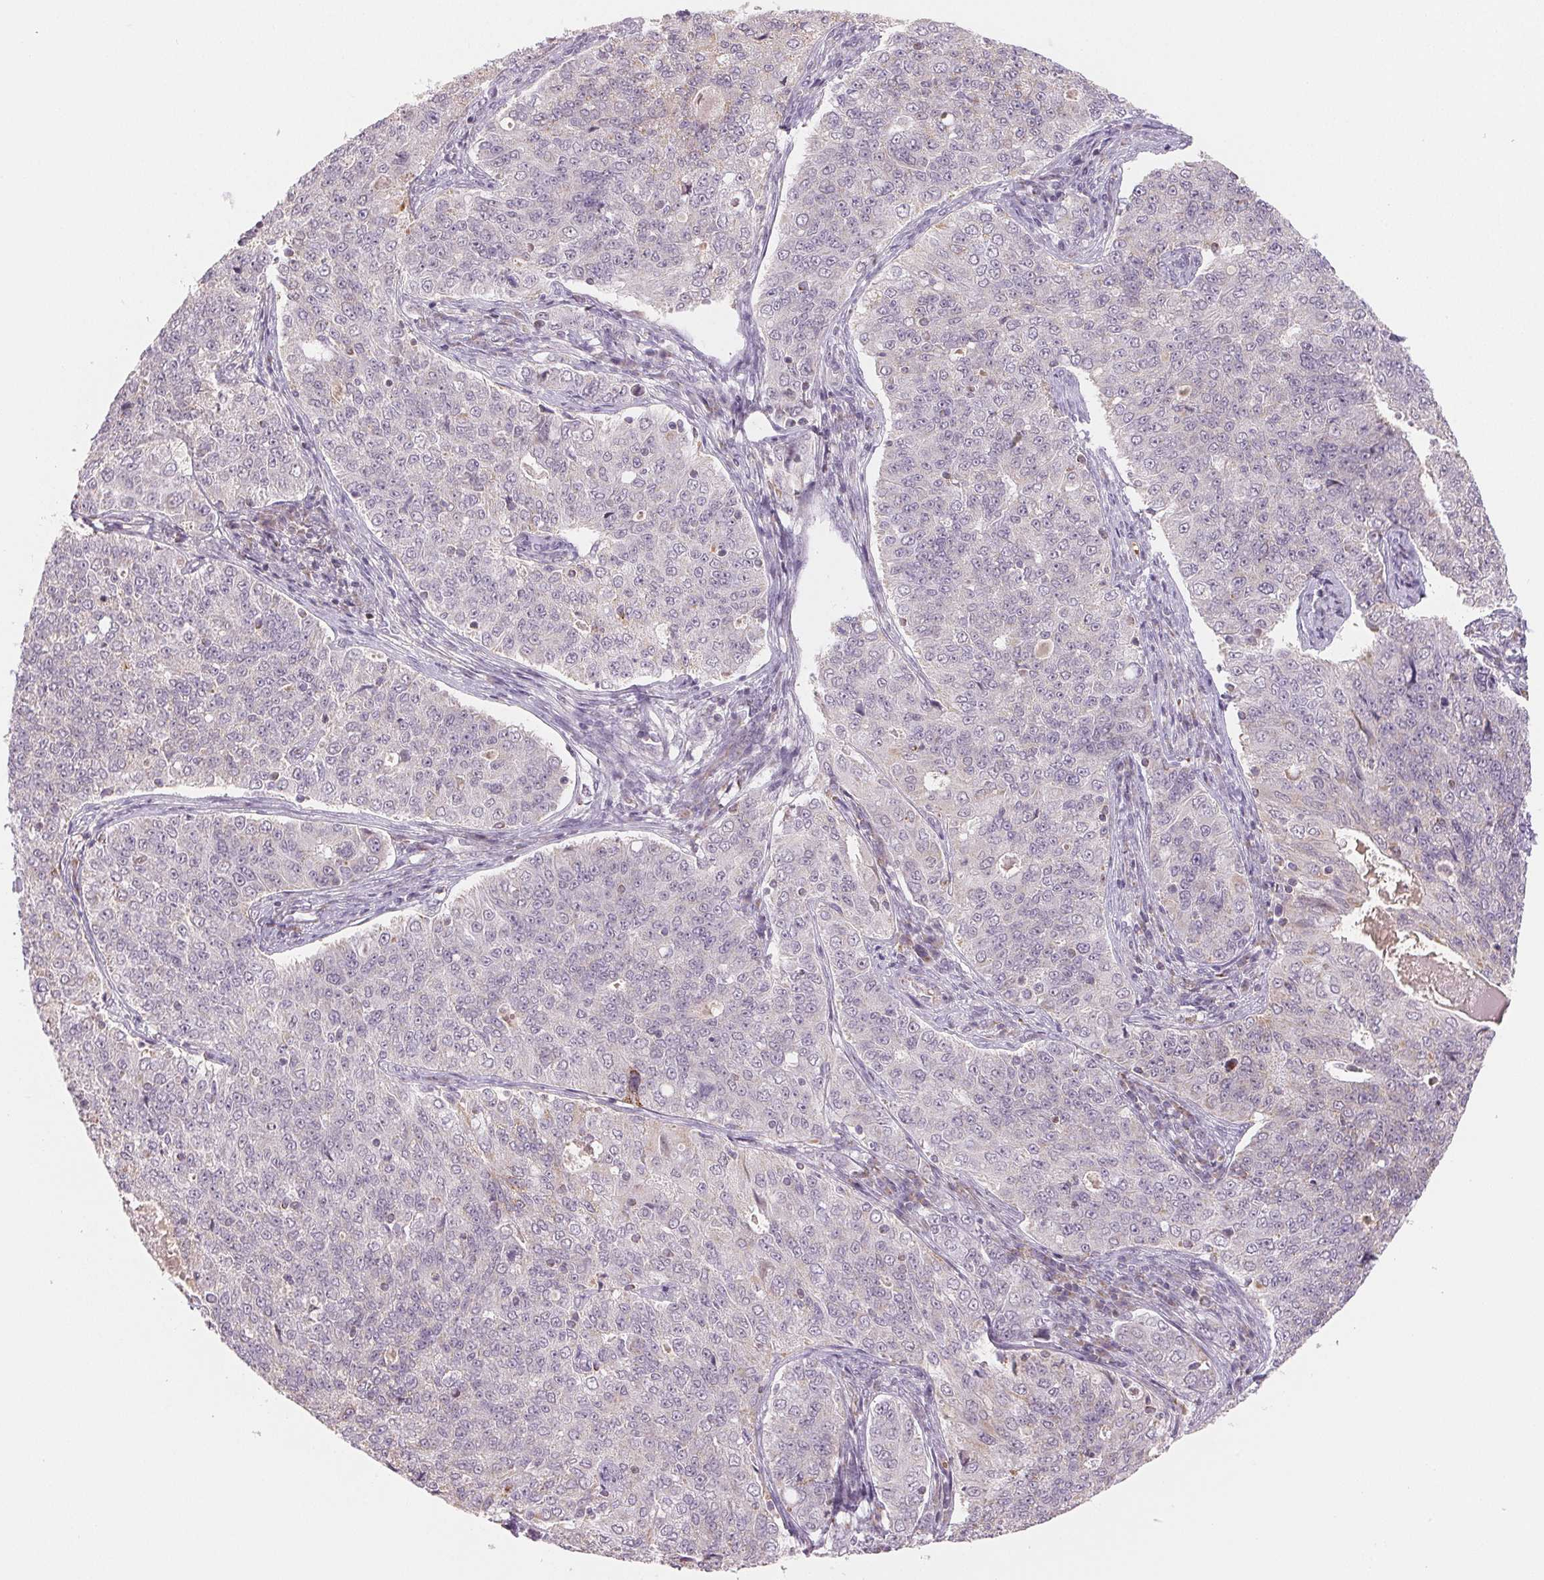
{"staining": {"intensity": "negative", "quantity": "none", "location": "none"}, "tissue": "endometrial cancer", "cell_type": "Tumor cells", "image_type": "cancer", "snomed": [{"axis": "morphology", "description": "Adenocarcinoma, NOS"}, {"axis": "topography", "description": "Endometrium"}], "caption": "DAB (3,3'-diaminobenzidine) immunohistochemical staining of human endometrial cancer demonstrates no significant staining in tumor cells.", "gene": "HINT2", "patient": {"sex": "female", "age": 43}}